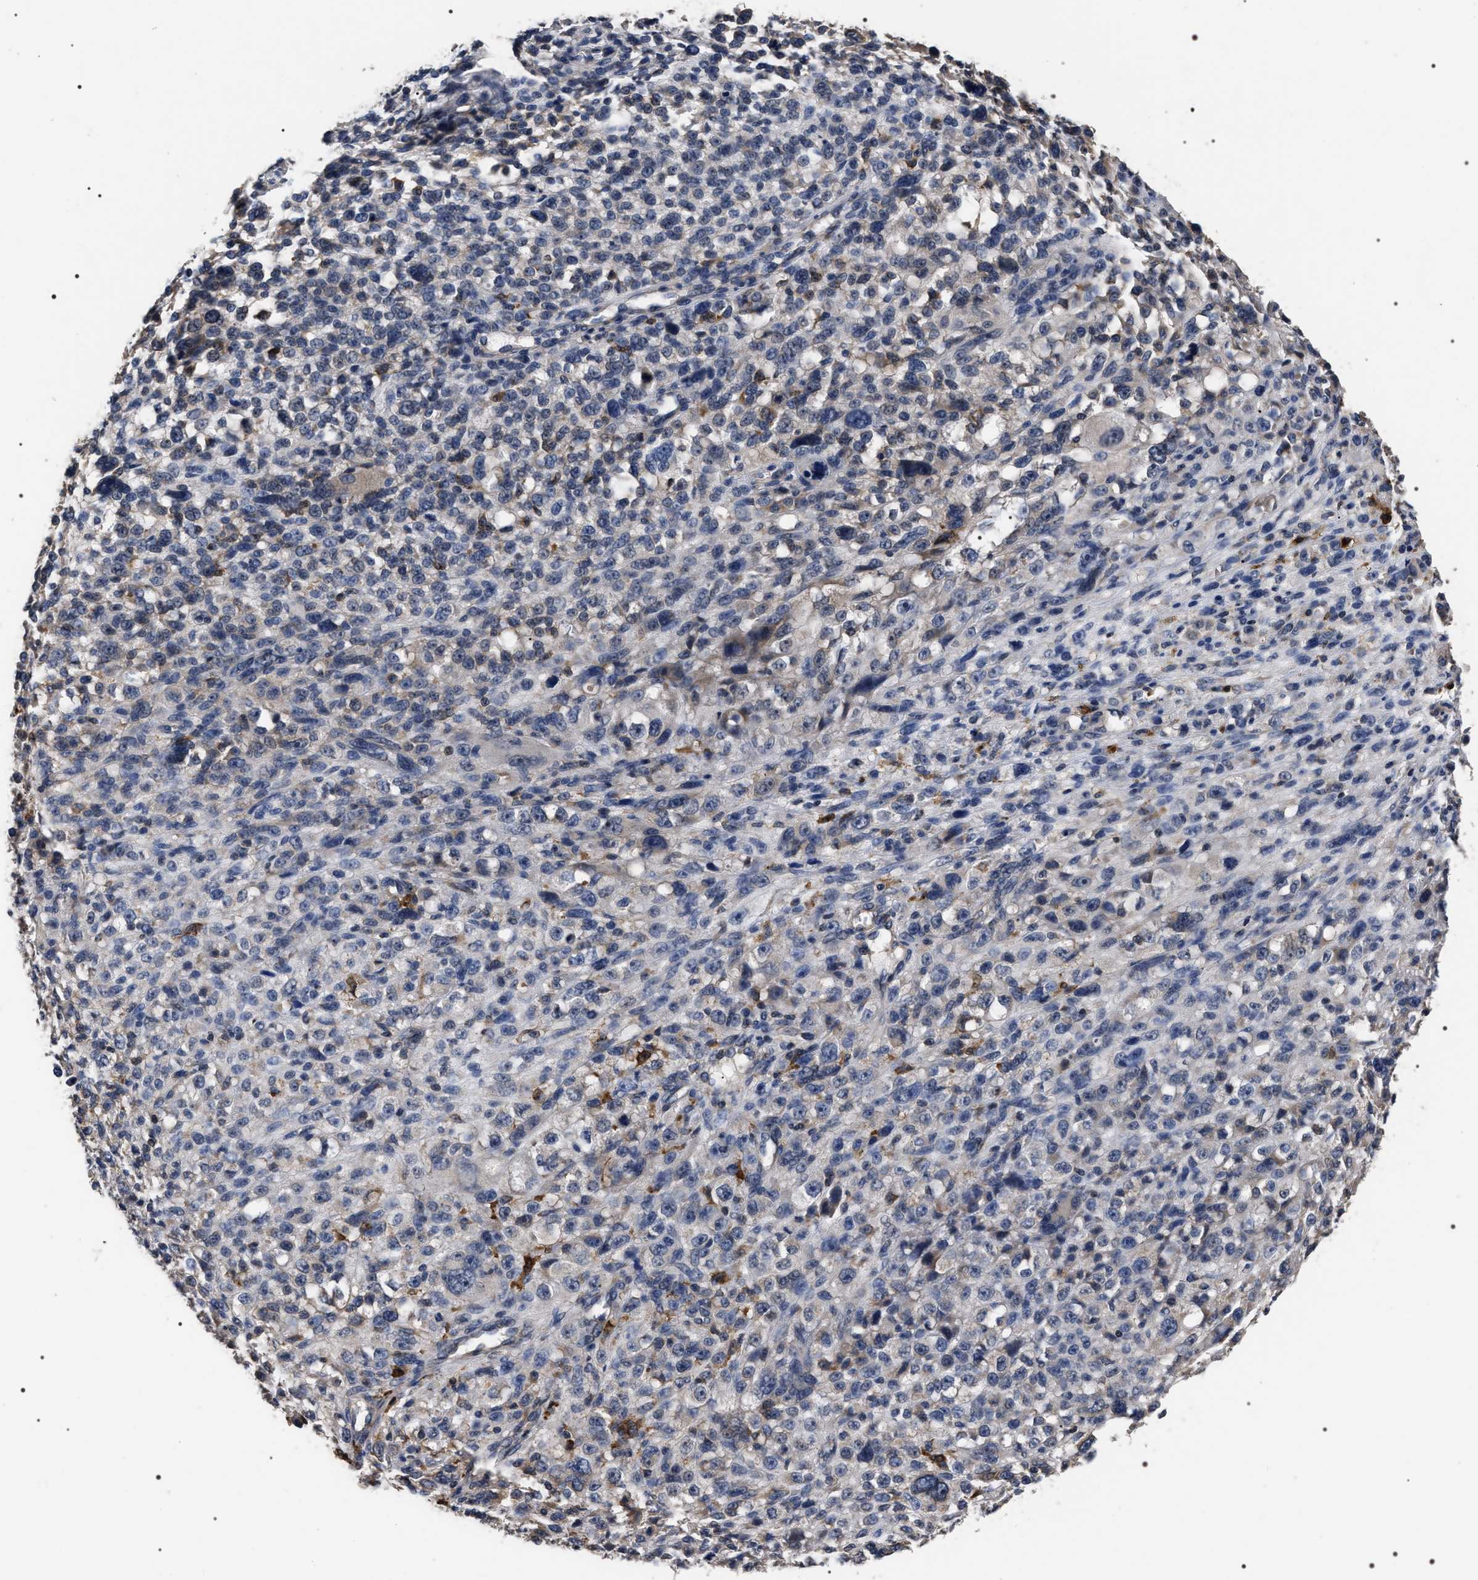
{"staining": {"intensity": "negative", "quantity": "none", "location": "none"}, "tissue": "melanoma", "cell_type": "Tumor cells", "image_type": "cancer", "snomed": [{"axis": "morphology", "description": "Malignant melanoma, NOS"}, {"axis": "topography", "description": "Skin"}], "caption": "Malignant melanoma was stained to show a protein in brown. There is no significant positivity in tumor cells. Brightfield microscopy of immunohistochemistry (IHC) stained with DAB (brown) and hematoxylin (blue), captured at high magnification.", "gene": "UPF3A", "patient": {"sex": "female", "age": 55}}